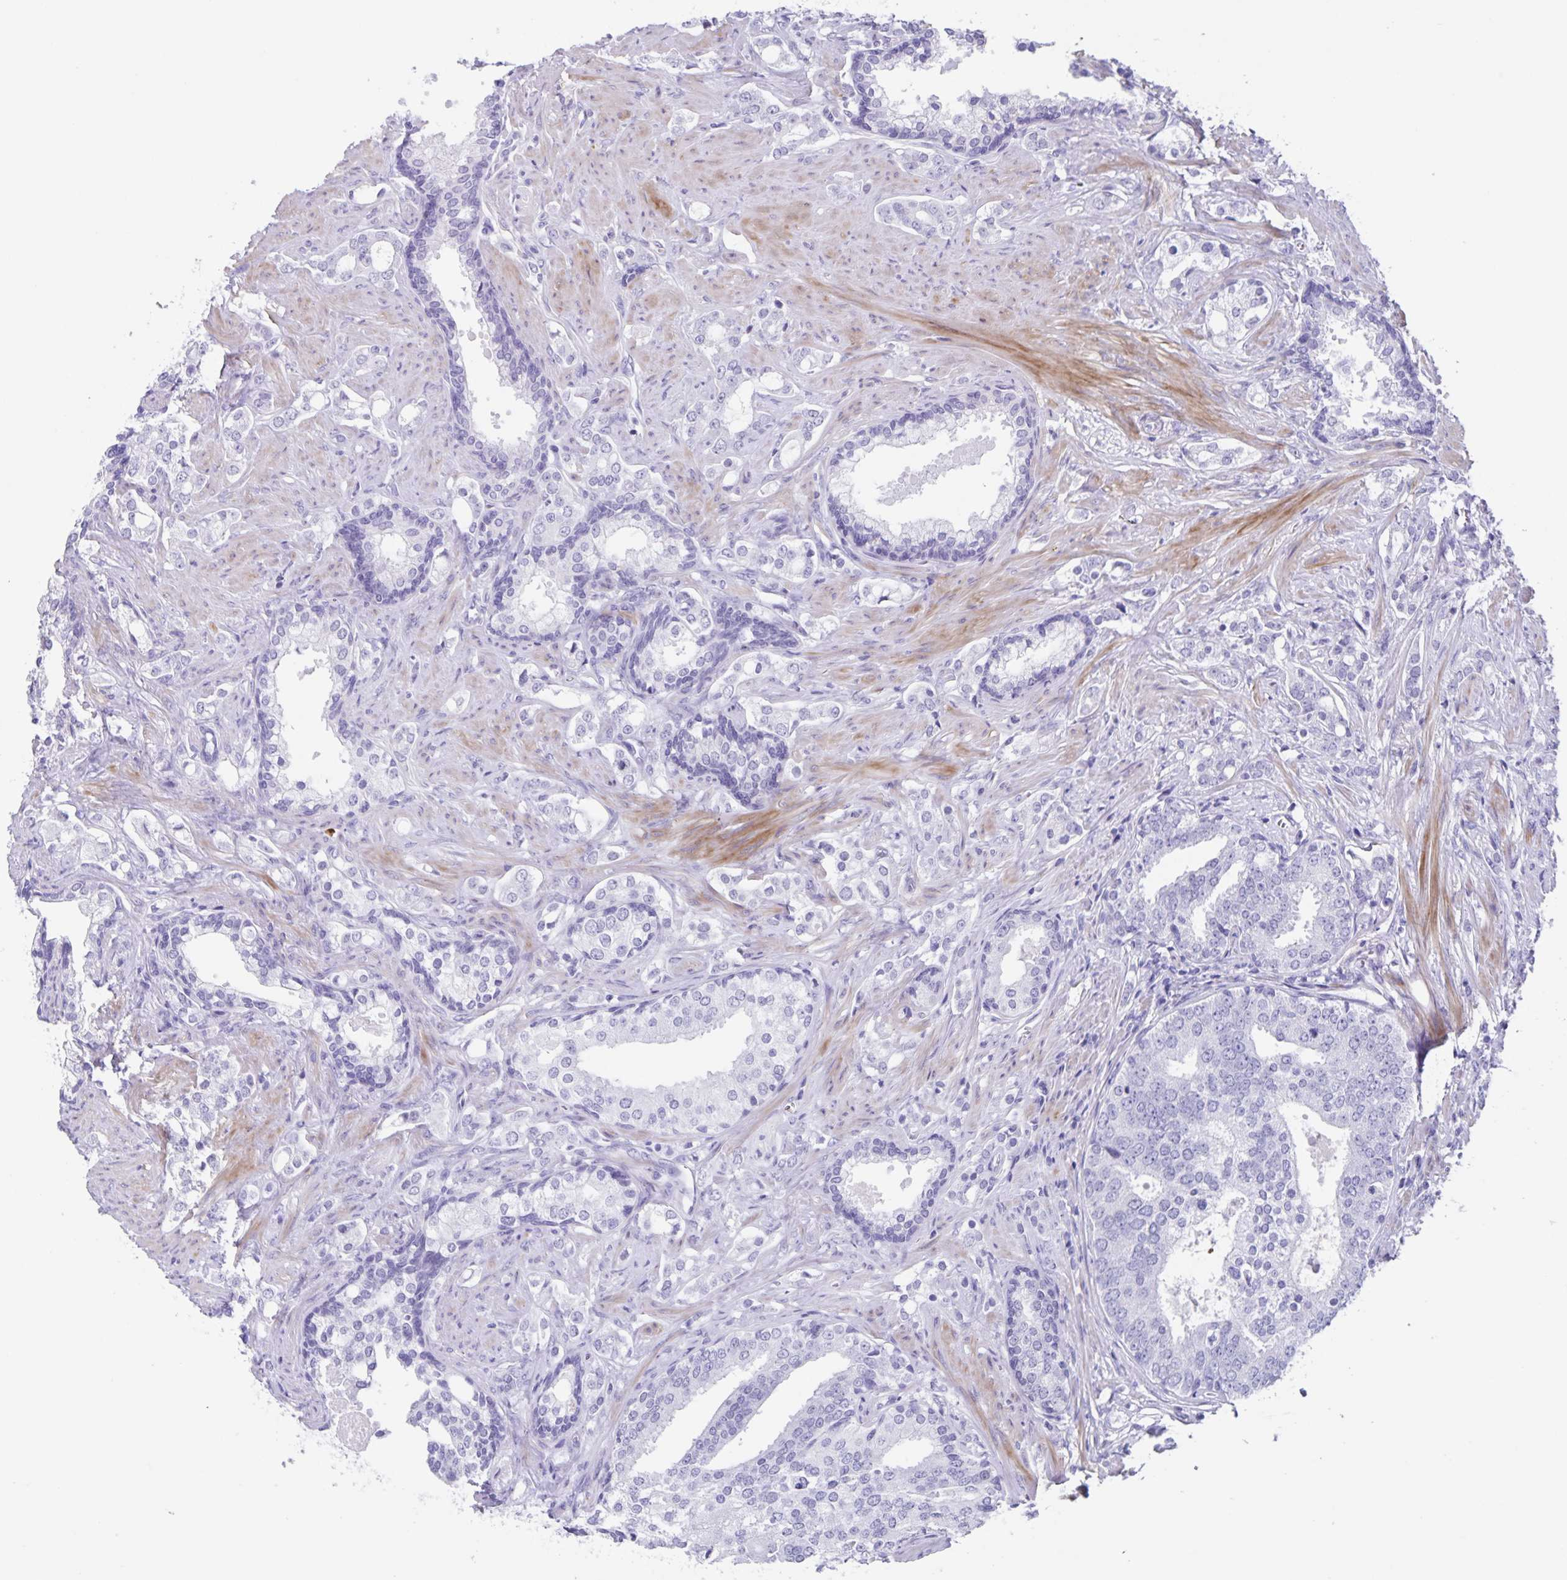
{"staining": {"intensity": "negative", "quantity": "none", "location": "none"}, "tissue": "prostate cancer", "cell_type": "Tumor cells", "image_type": "cancer", "snomed": [{"axis": "morphology", "description": "Adenocarcinoma, Medium grade"}, {"axis": "topography", "description": "Prostate"}], "caption": "This micrograph is of prostate cancer stained with immunohistochemistry to label a protein in brown with the nuclei are counter-stained blue. There is no staining in tumor cells.", "gene": "C11orf42", "patient": {"sex": "male", "age": 57}}